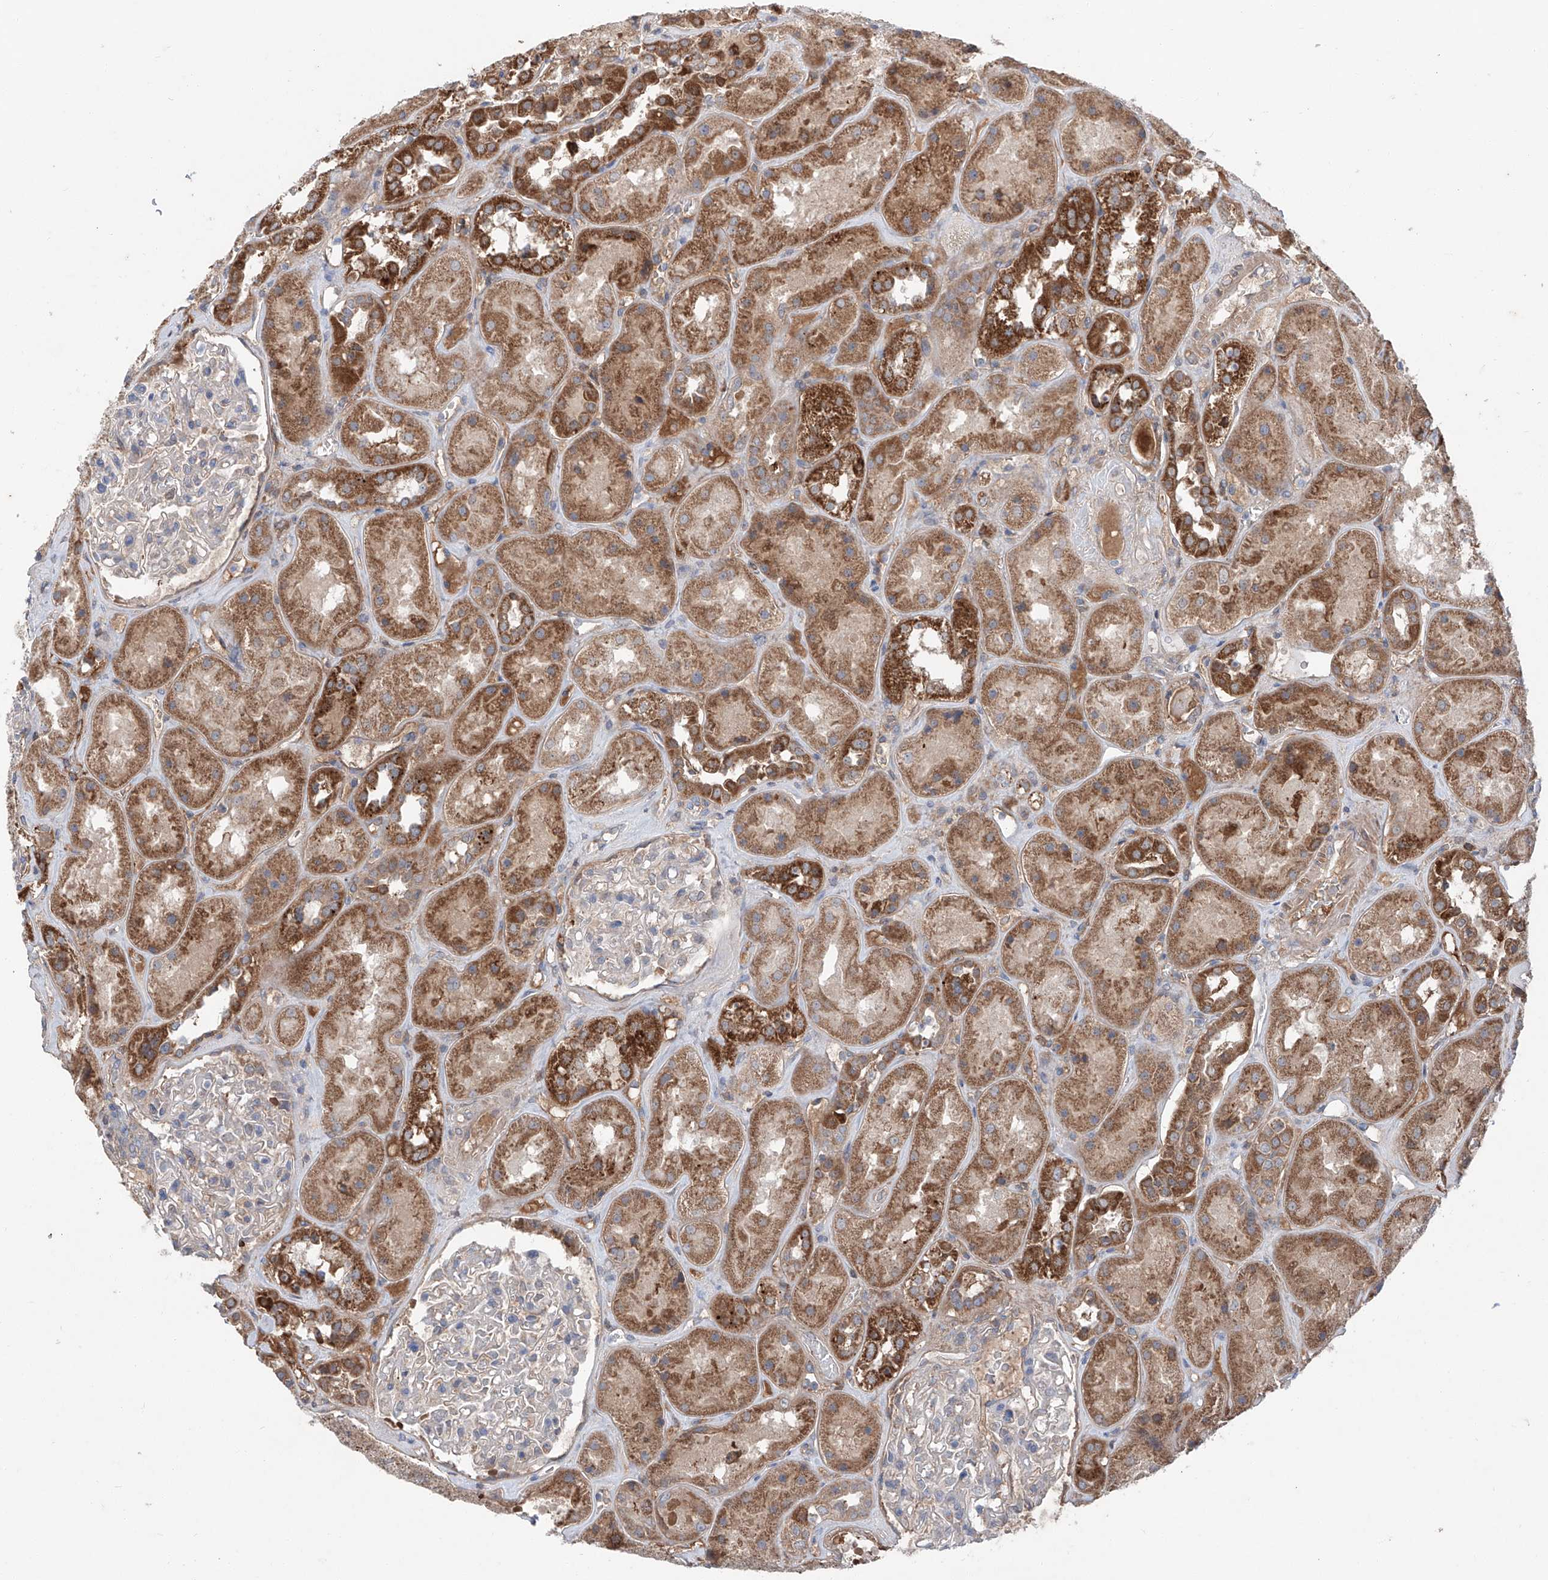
{"staining": {"intensity": "negative", "quantity": "none", "location": "none"}, "tissue": "kidney", "cell_type": "Cells in glomeruli", "image_type": "normal", "snomed": [{"axis": "morphology", "description": "Normal tissue, NOS"}, {"axis": "topography", "description": "Kidney"}], "caption": "High power microscopy image of an immunohistochemistry (IHC) photomicrograph of unremarkable kidney, revealing no significant positivity in cells in glomeruli.", "gene": "SIX4", "patient": {"sex": "male", "age": 70}}